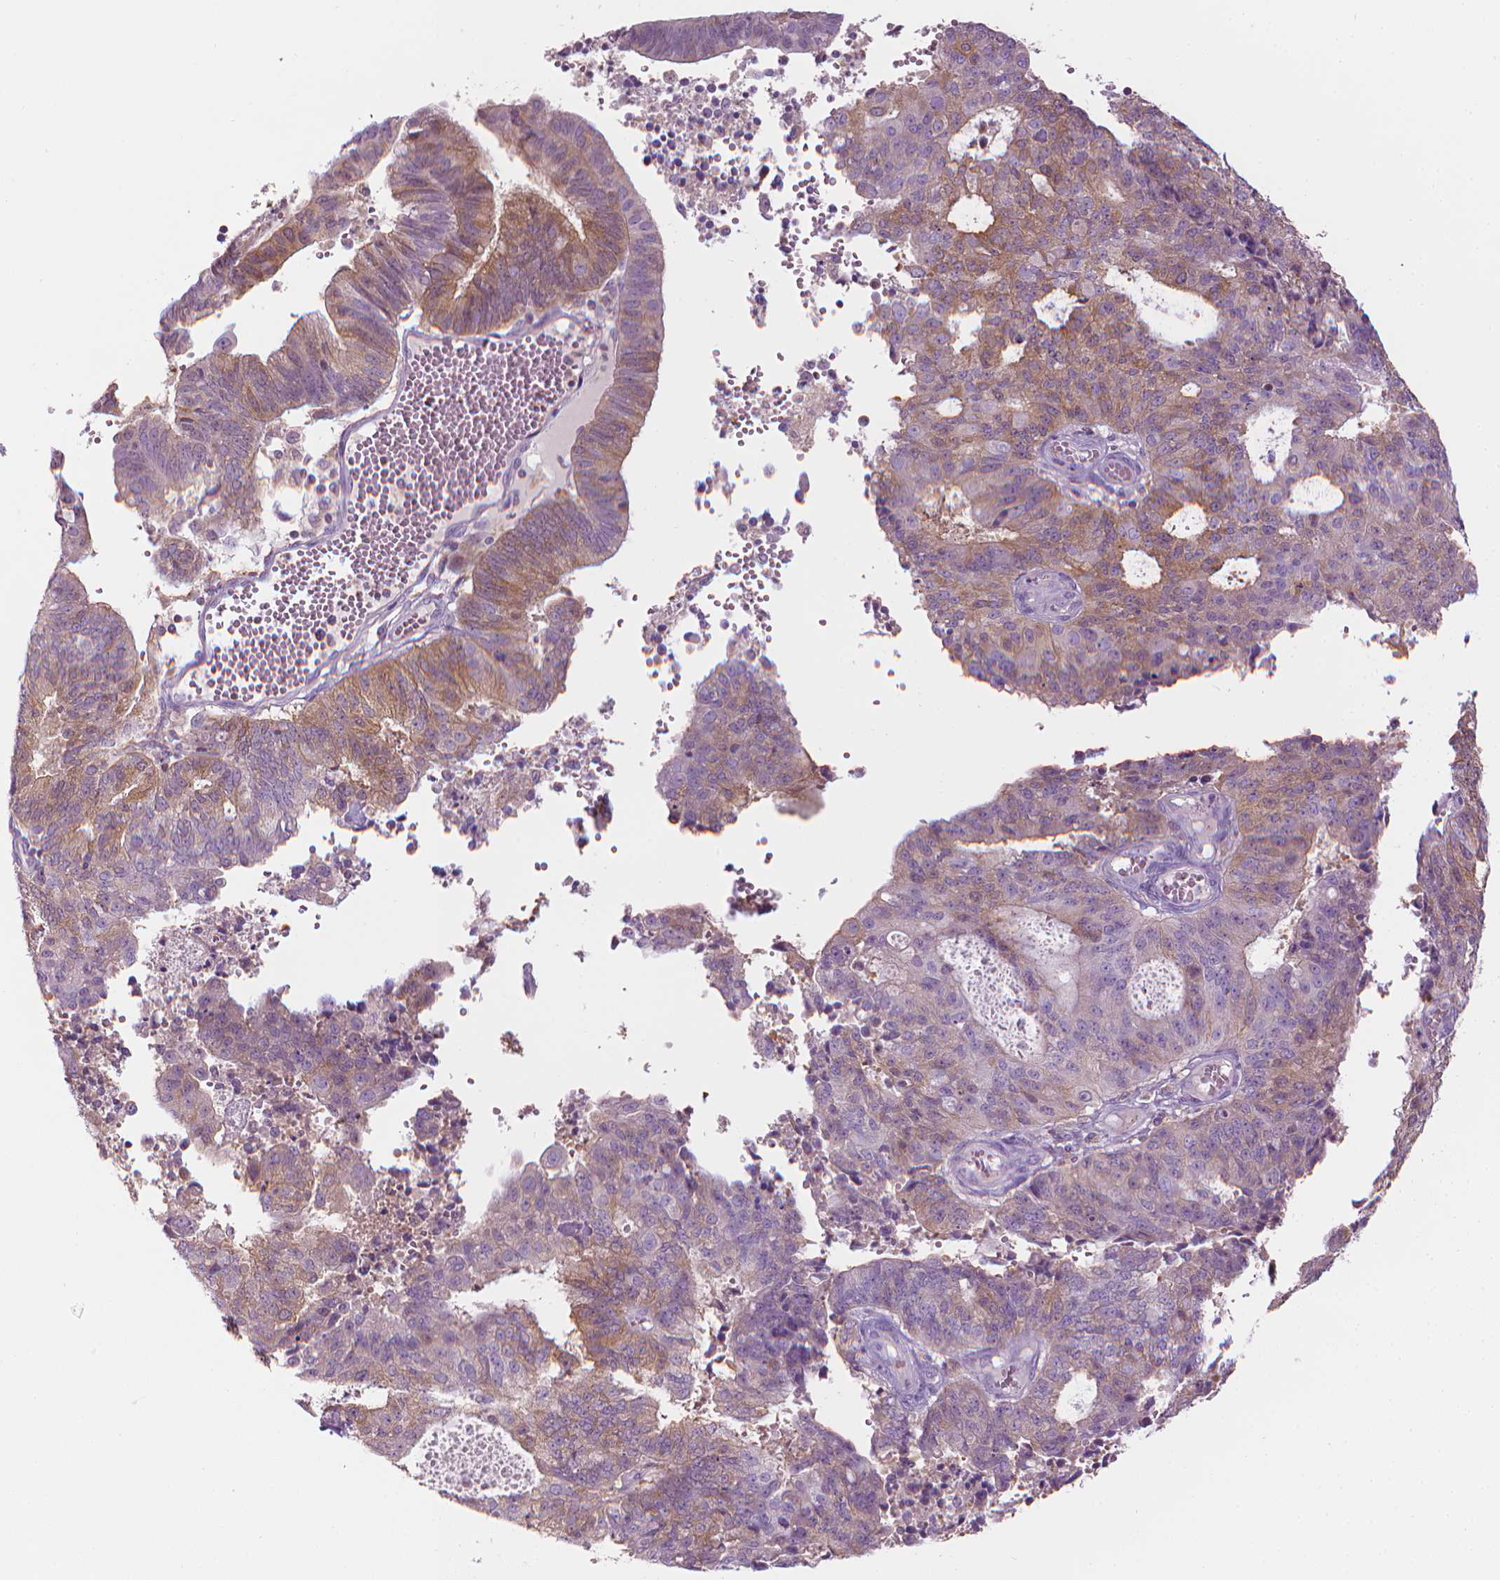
{"staining": {"intensity": "weak", "quantity": "25%-75%", "location": "cytoplasmic/membranous"}, "tissue": "endometrial cancer", "cell_type": "Tumor cells", "image_type": "cancer", "snomed": [{"axis": "morphology", "description": "Adenocarcinoma, NOS"}, {"axis": "topography", "description": "Endometrium"}], "caption": "Endometrial cancer stained with a brown dye shows weak cytoplasmic/membranous positive expression in about 25%-75% of tumor cells.", "gene": "SHMT1", "patient": {"sex": "female", "age": 82}}